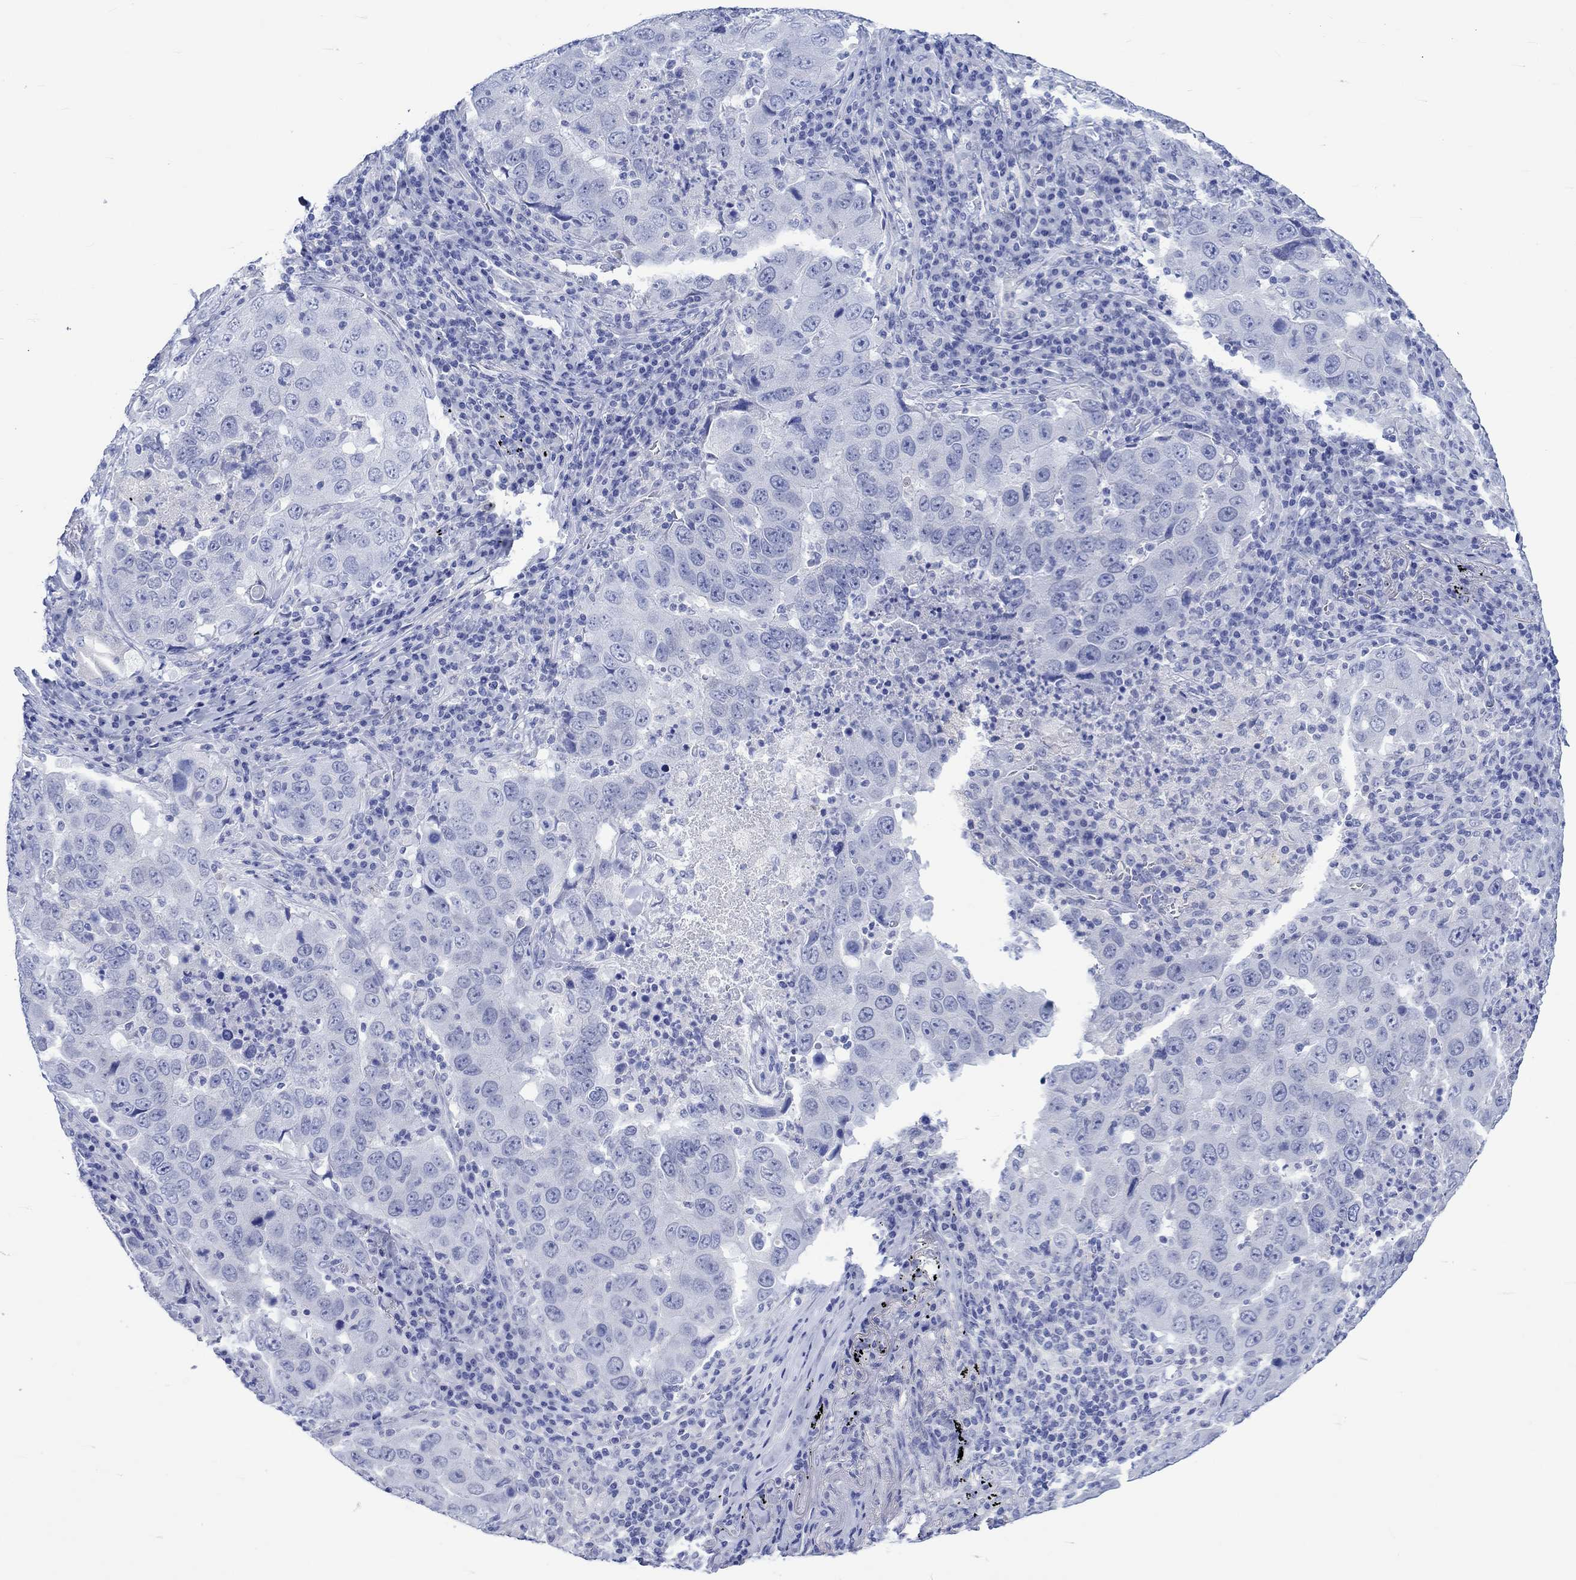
{"staining": {"intensity": "negative", "quantity": "none", "location": "none"}, "tissue": "lung cancer", "cell_type": "Tumor cells", "image_type": "cancer", "snomed": [{"axis": "morphology", "description": "Adenocarcinoma, NOS"}, {"axis": "topography", "description": "Lung"}], "caption": "IHC image of neoplastic tissue: lung cancer (adenocarcinoma) stained with DAB (3,3'-diaminobenzidine) displays no significant protein staining in tumor cells.", "gene": "KLHL33", "patient": {"sex": "male", "age": 73}}